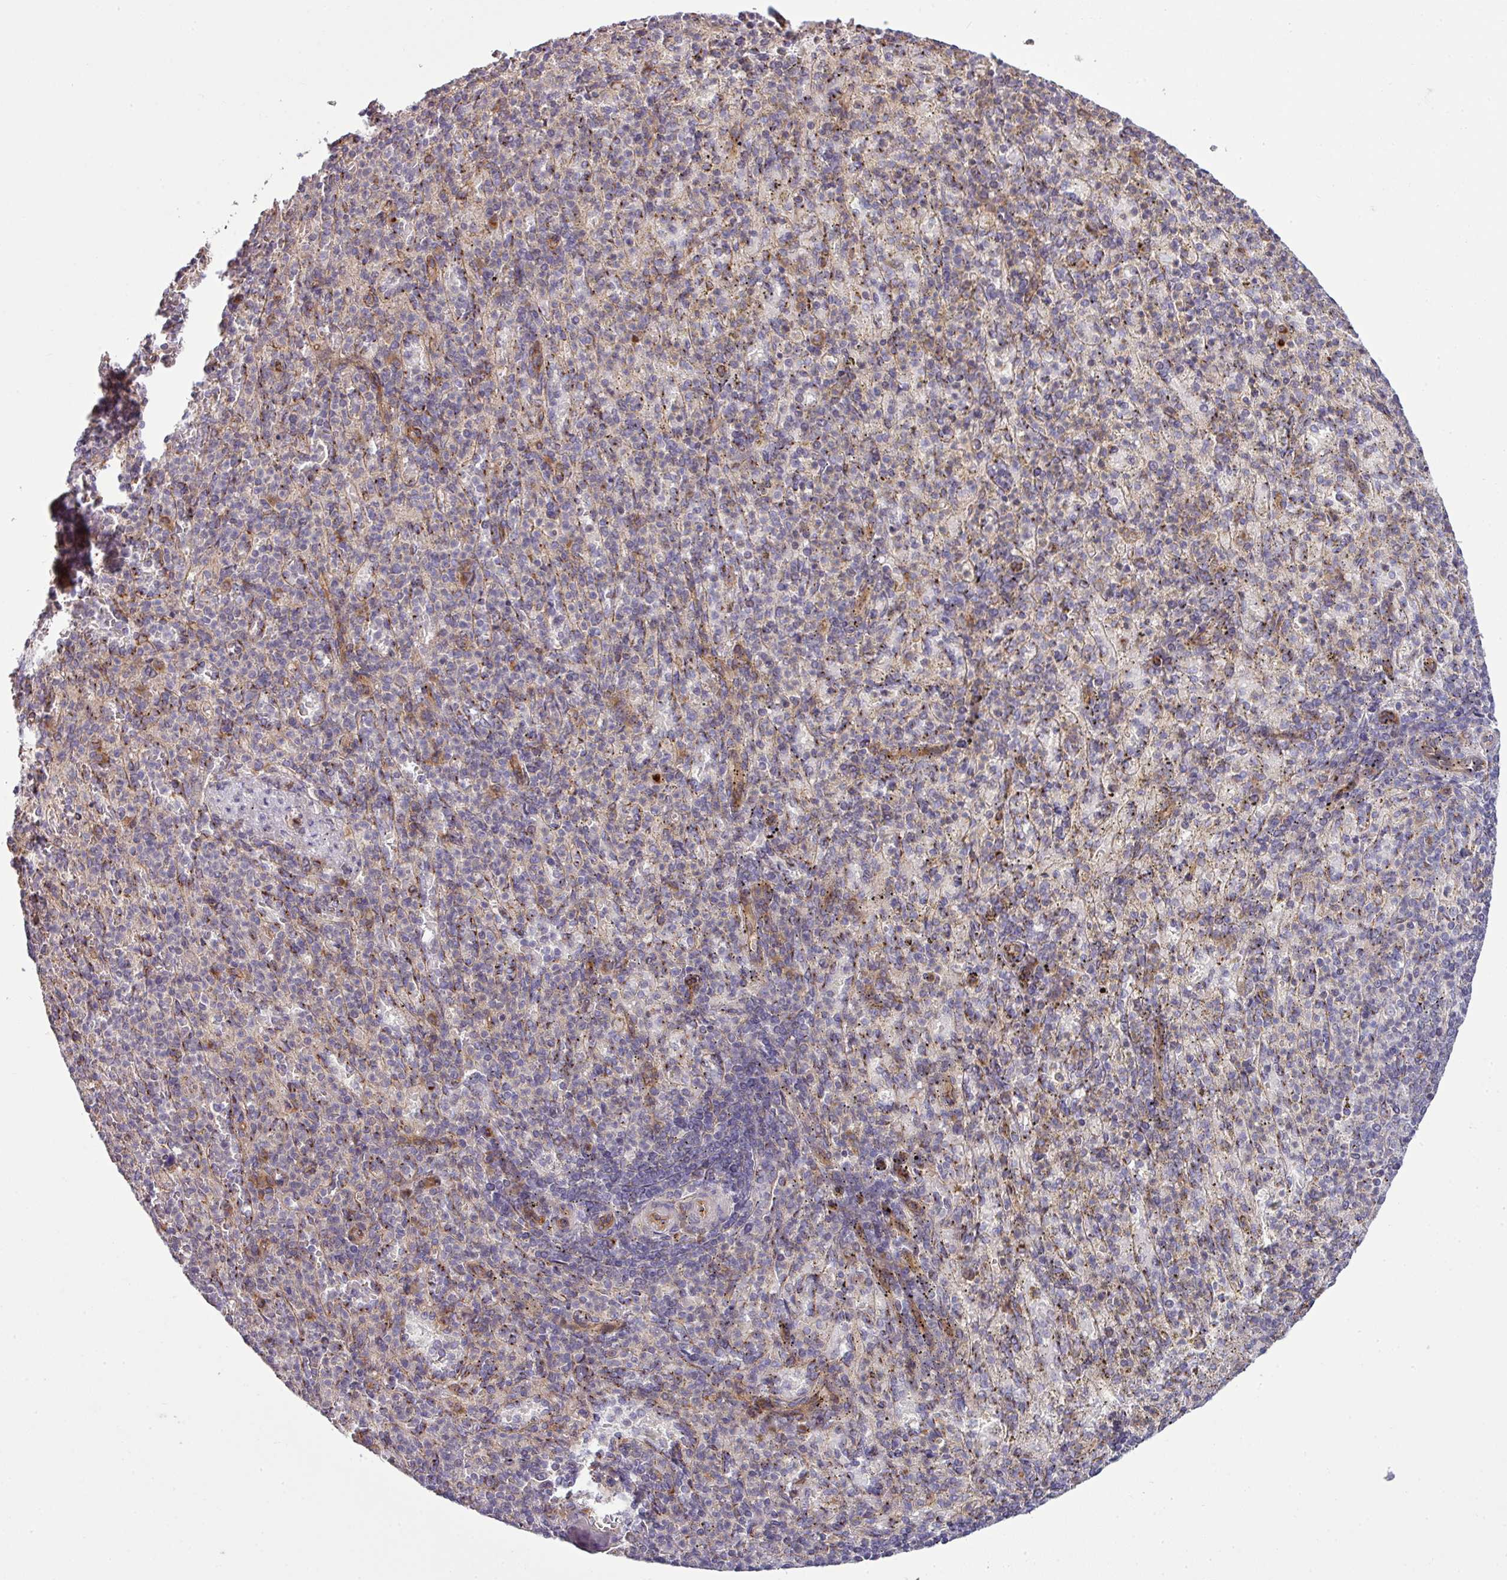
{"staining": {"intensity": "moderate", "quantity": "<25%", "location": "cytoplasmic/membranous"}, "tissue": "spleen", "cell_type": "Cells in red pulp", "image_type": "normal", "snomed": [{"axis": "morphology", "description": "Normal tissue, NOS"}, {"axis": "topography", "description": "Spleen"}], "caption": "Brown immunohistochemical staining in unremarkable spleen displays moderate cytoplasmic/membranous staining in about <25% of cells in red pulp. The staining was performed using DAB, with brown indicating positive protein expression. Nuclei are stained blue with hematoxylin.", "gene": "TIMMDC1", "patient": {"sex": "female", "age": 74}}